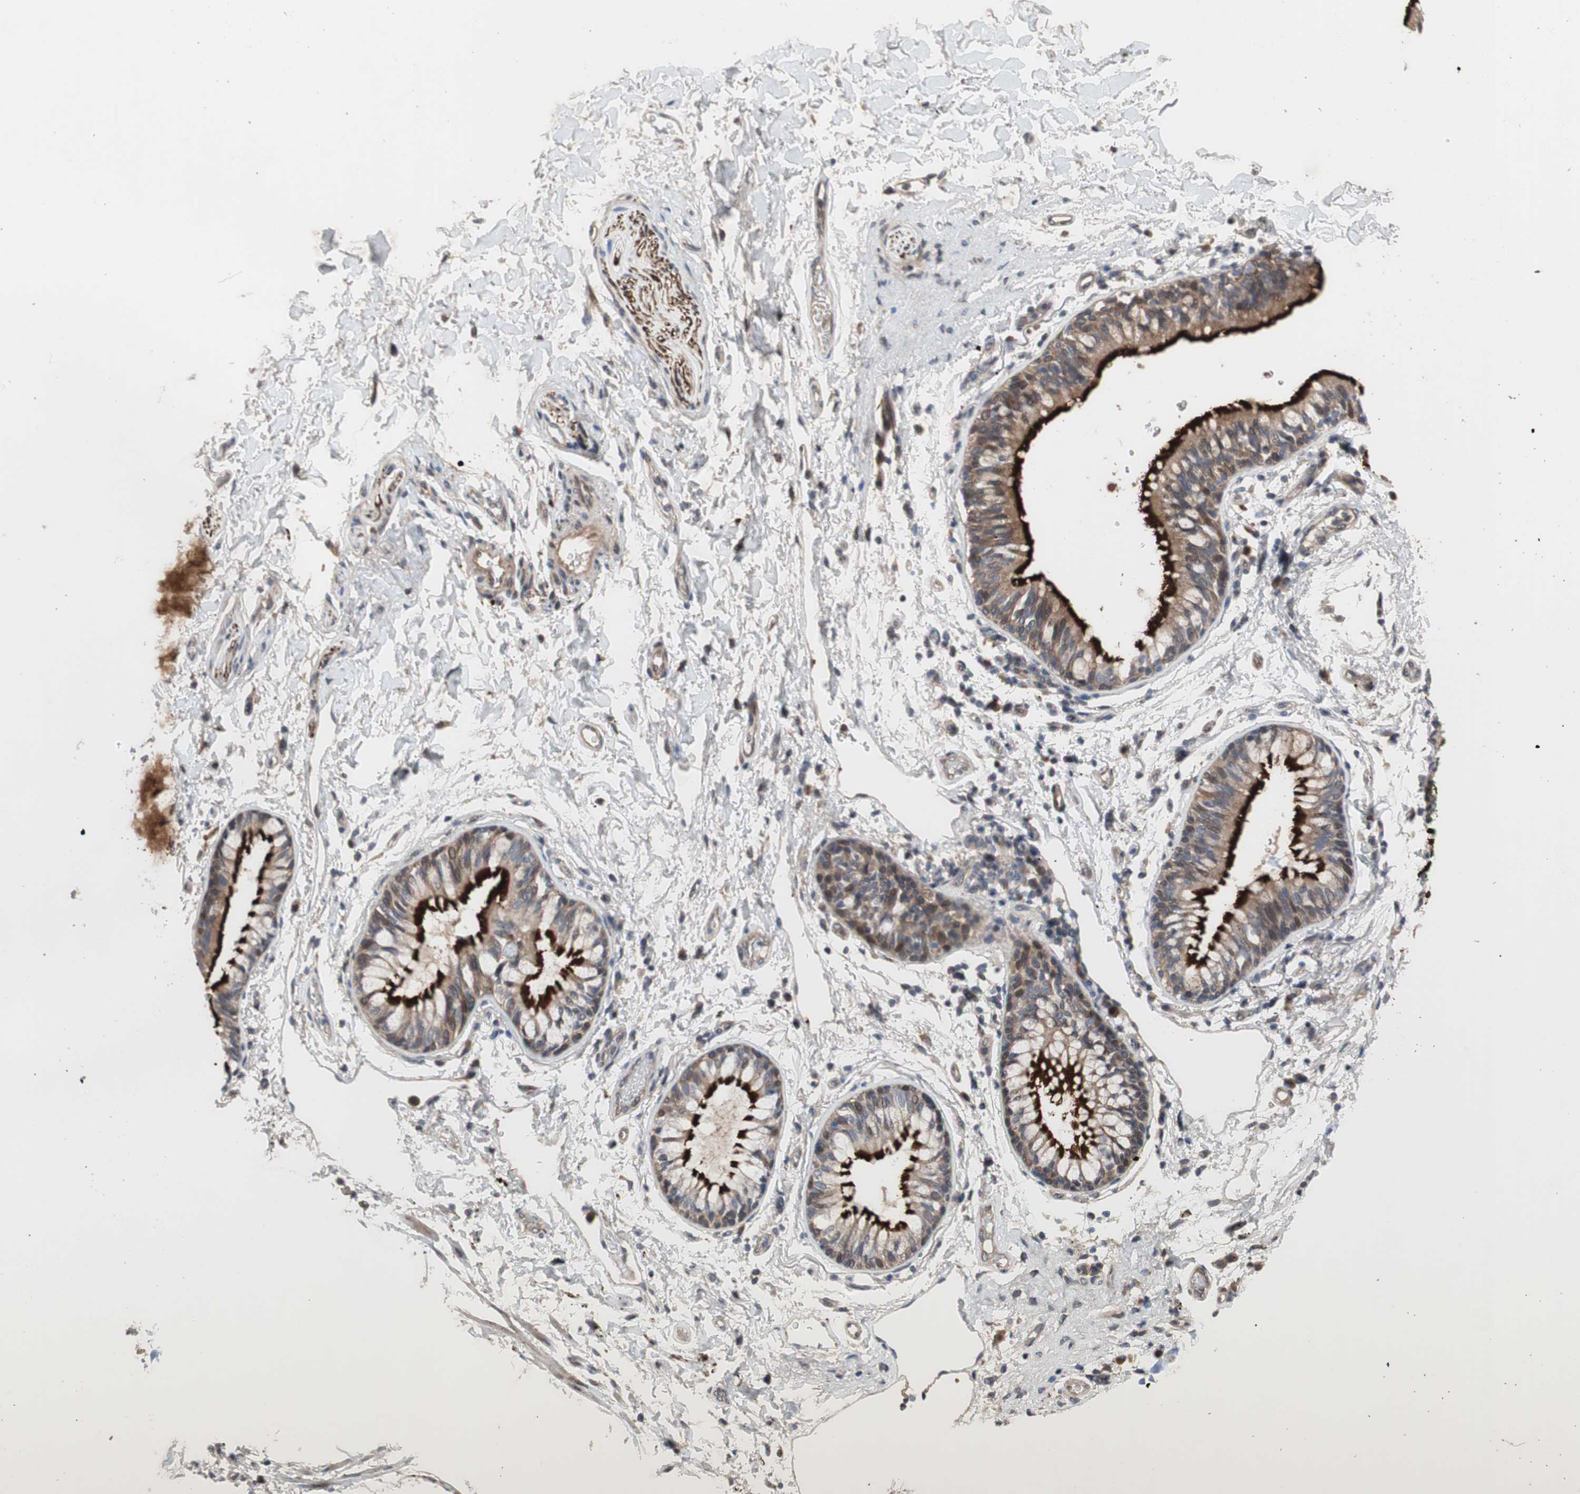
{"staining": {"intensity": "weak", "quantity": ">75%", "location": "cytoplasmic/membranous"}, "tissue": "adipose tissue", "cell_type": "Adipocytes", "image_type": "normal", "snomed": [{"axis": "morphology", "description": "Normal tissue, NOS"}, {"axis": "topography", "description": "Cartilage tissue"}, {"axis": "topography", "description": "Bronchus"}], "caption": "A brown stain shows weak cytoplasmic/membranous positivity of a protein in adipocytes of unremarkable human adipose tissue. Nuclei are stained in blue.", "gene": "OAZ1", "patient": {"sex": "female", "age": 73}}